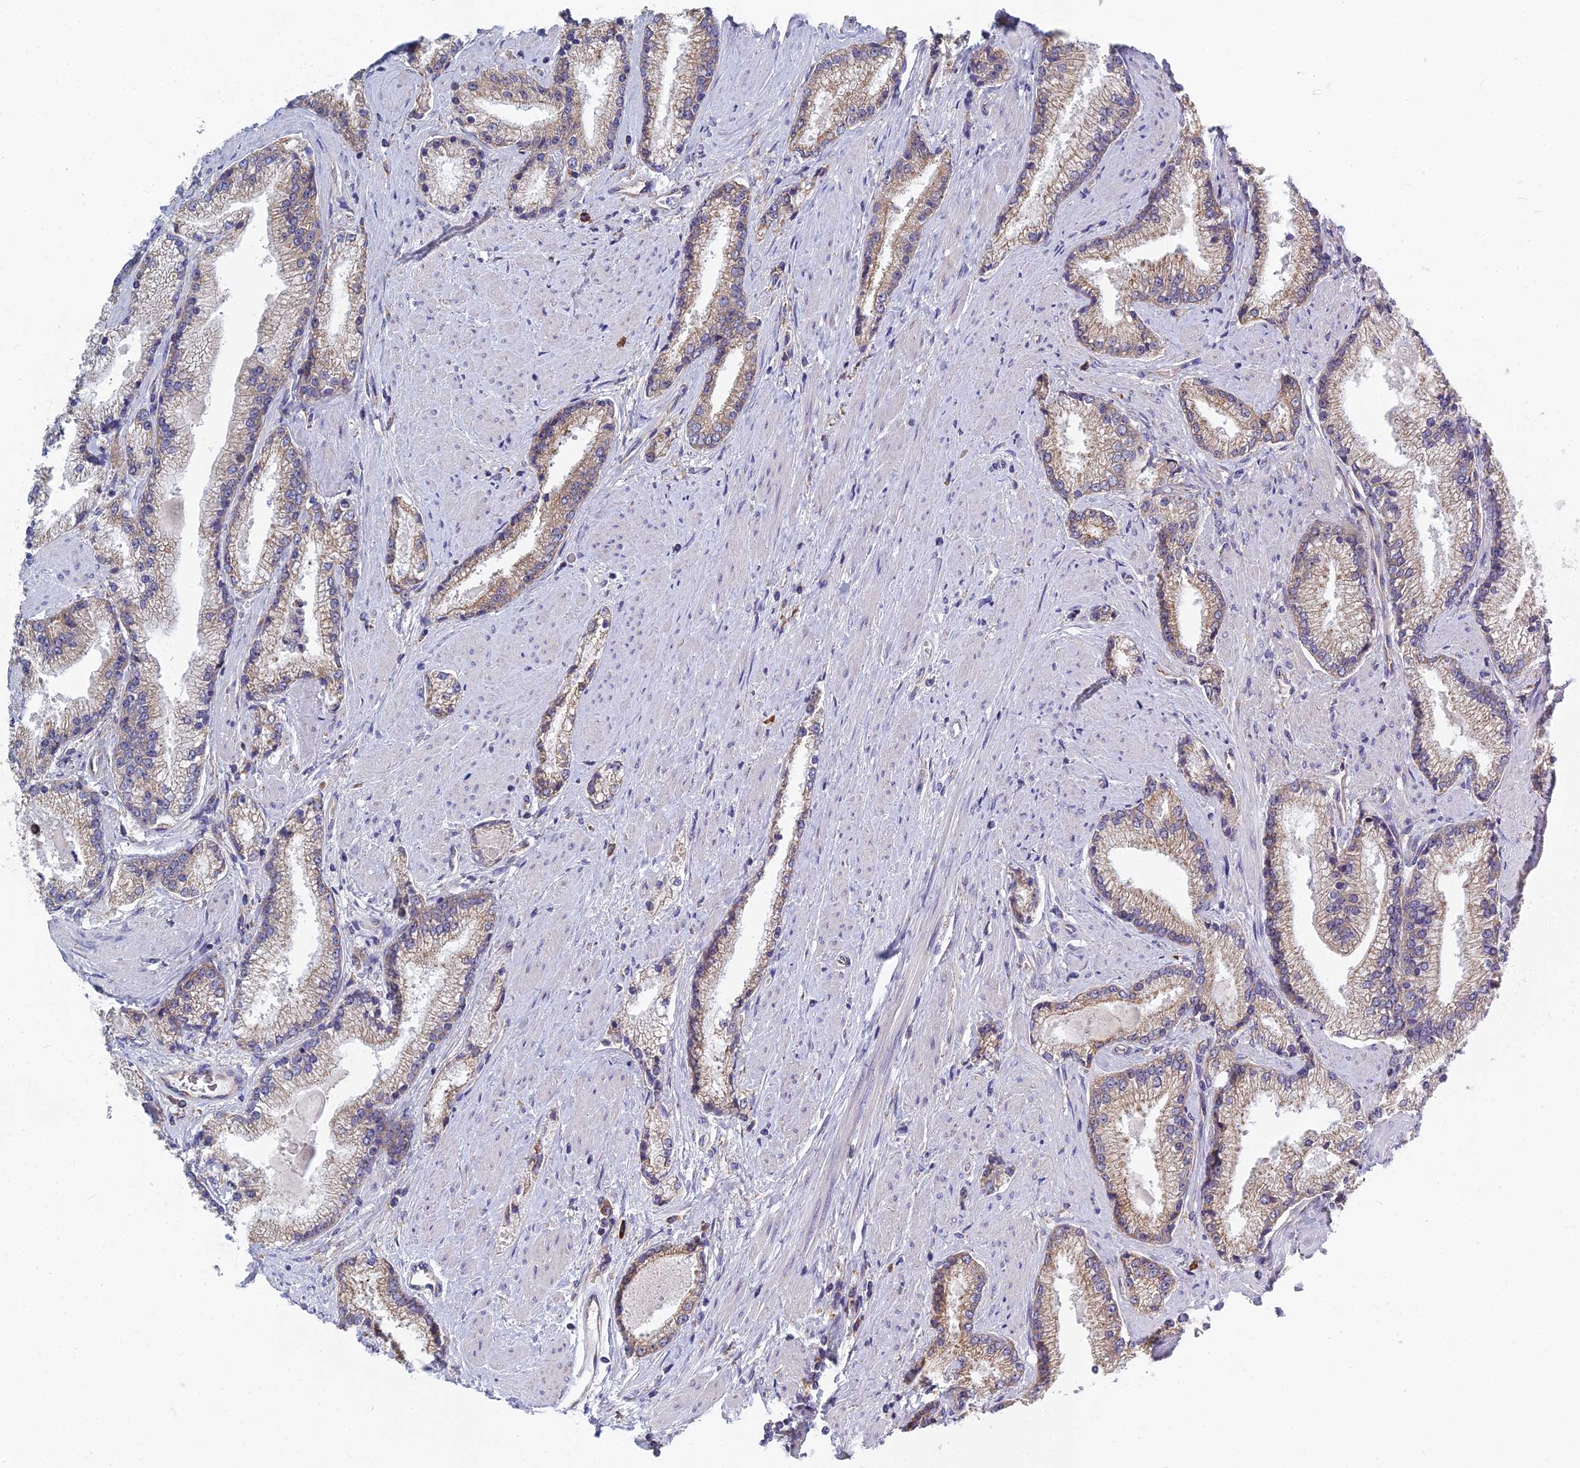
{"staining": {"intensity": "weak", "quantity": "<25%", "location": "cytoplasmic/membranous"}, "tissue": "prostate cancer", "cell_type": "Tumor cells", "image_type": "cancer", "snomed": [{"axis": "morphology", "description": "Adenocarcinoma, High grade"}, {"axis": "topography", "description": "Prostate"}], "caption": "High magnification brightfield microscopy of high-grade adenocarcinoma (prostate) stained with DAB (3,3'-diaminobenzidine) (brown) and counterstained with hematoxylin (blue): tumor cells show no significant expression. Nuclei are stained in blue.", "gene": "KIAA1143", "patient": {"sex": "male", "age": 67}}